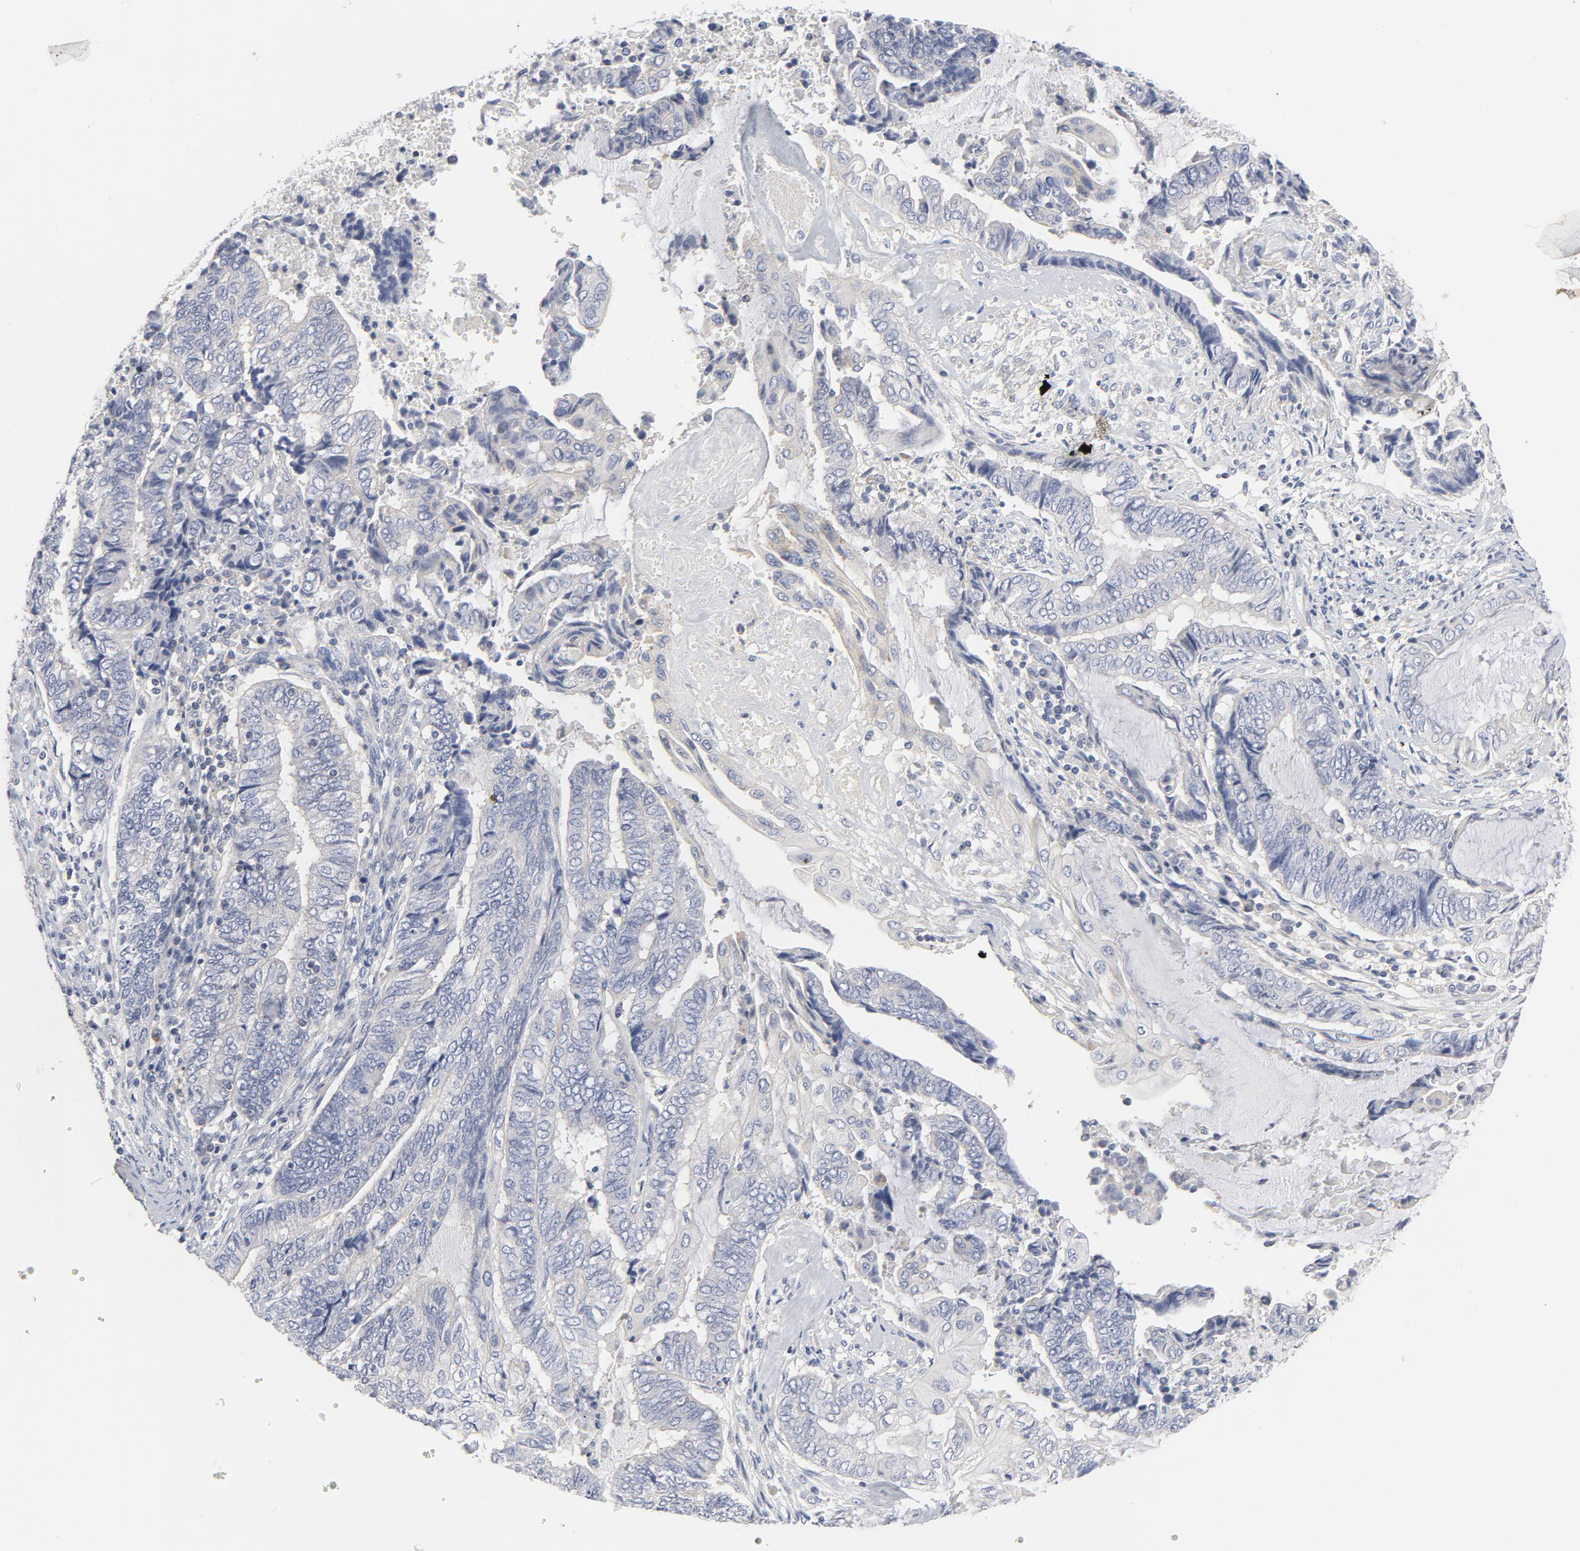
{"staining": {"intensity": "negative", "quantity": "none", "location": "none"}, "tissue": "endometrial cancer", "cell_type": "Tumor cells", "image_type": "cancer", "snomed": [{"axis": "morphology", "description": "Adenocarcinoma, NOS"}, {"axis": "topography", "description": "Uterus"}, {"axis": "topography", "description": "Endometrium"}], "caption": "Tumor cells are negative for brown protein staining in endometrial cancer.", "gene": "ROCK1", "patient": {"sex": "female", "age": 70}}